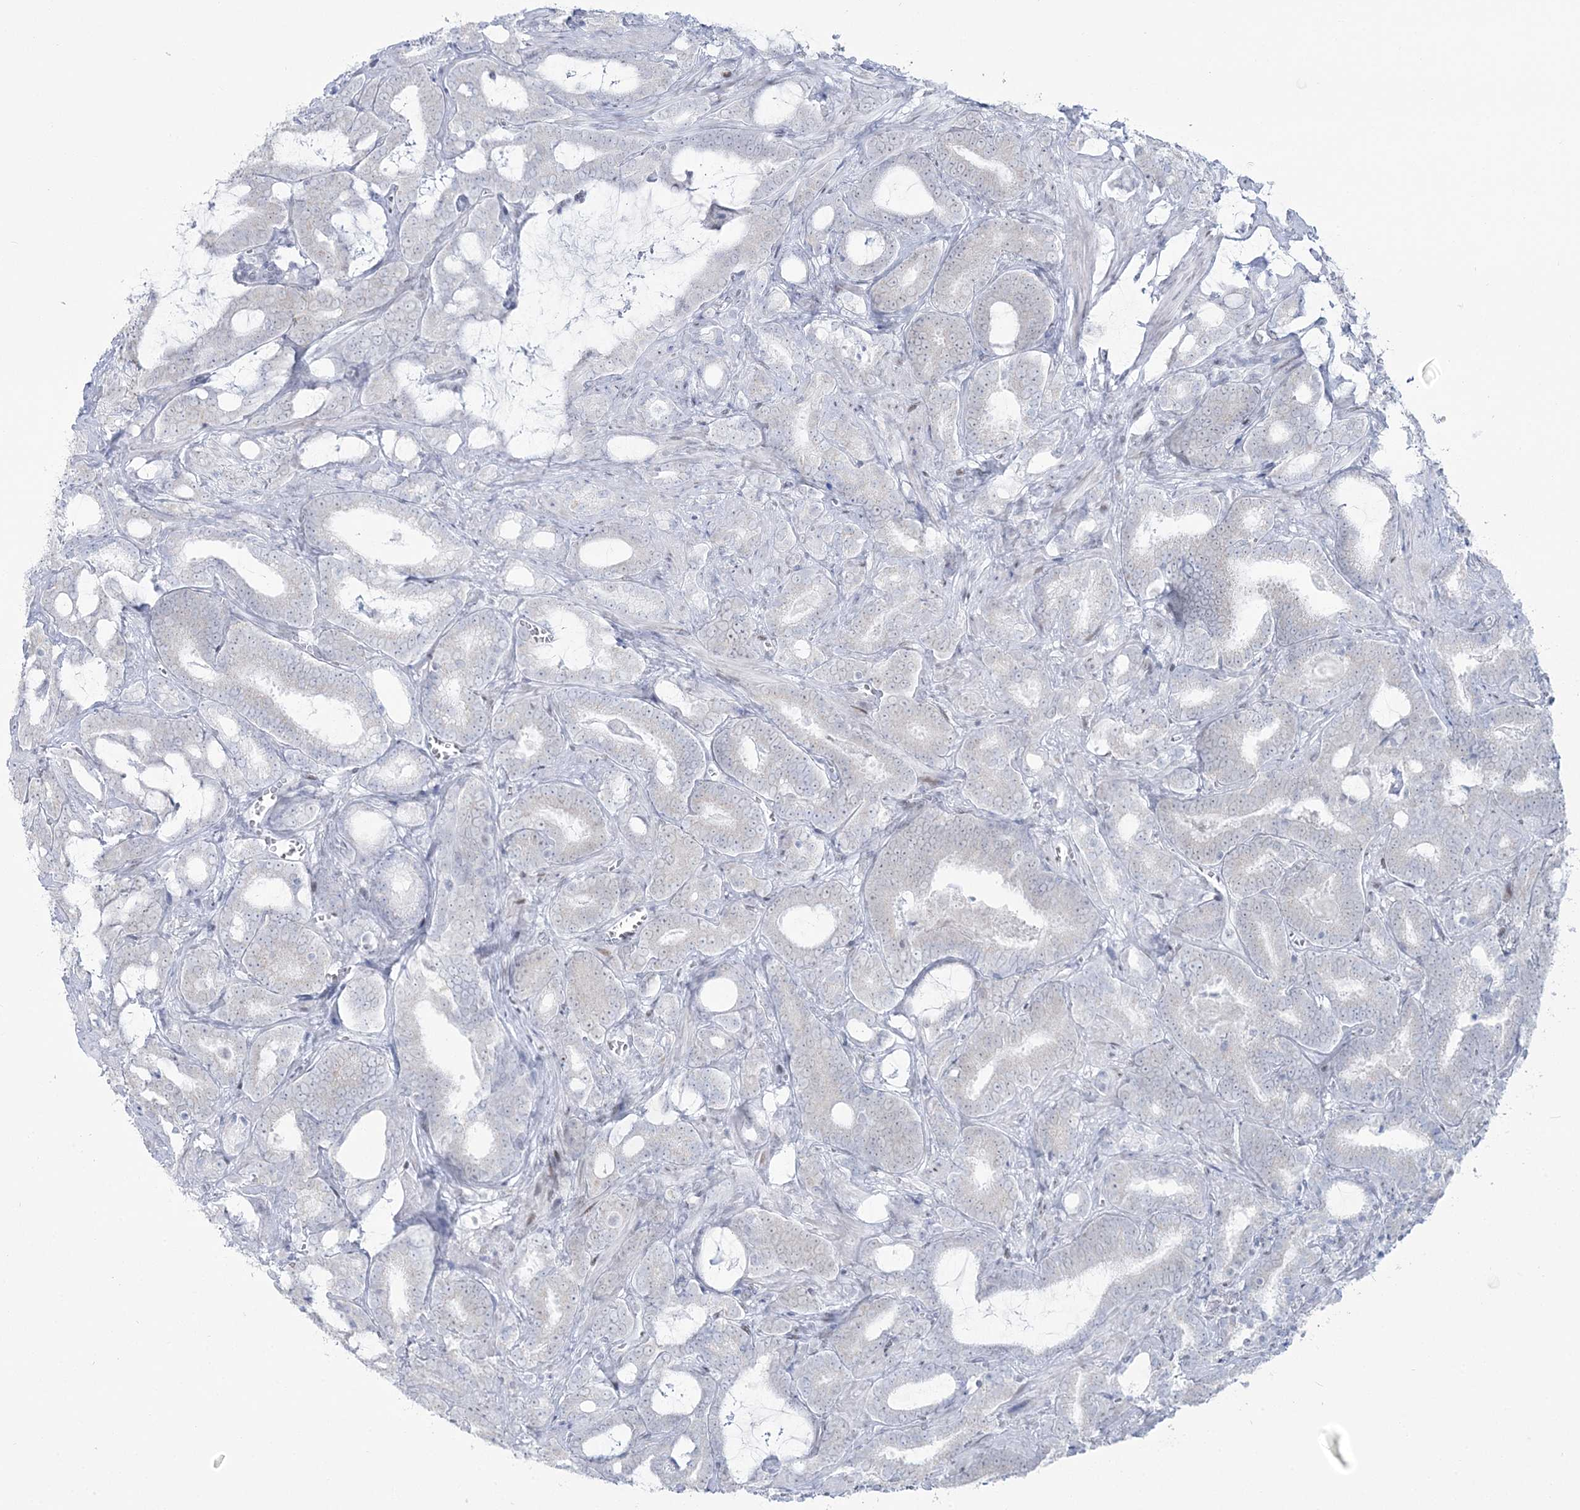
{"staining": {"intensity": "negative", "quantity": "none", "location": "none"}, "tissue": "prostate cancer", "cell_type": "Tumor cells", "image_type": "cancer", "snomed": [{"axis": "morphology", "description": "Adenocarcinoma, High grade"}, {"axis": "topography", "description": "Prostate and seminal vesicle, NOS"}], "caption": "Tumor cells show no significant staining in prostate cancer.", "gene": "ZNF843", "patient": {"sex": "male", "age": 67}}